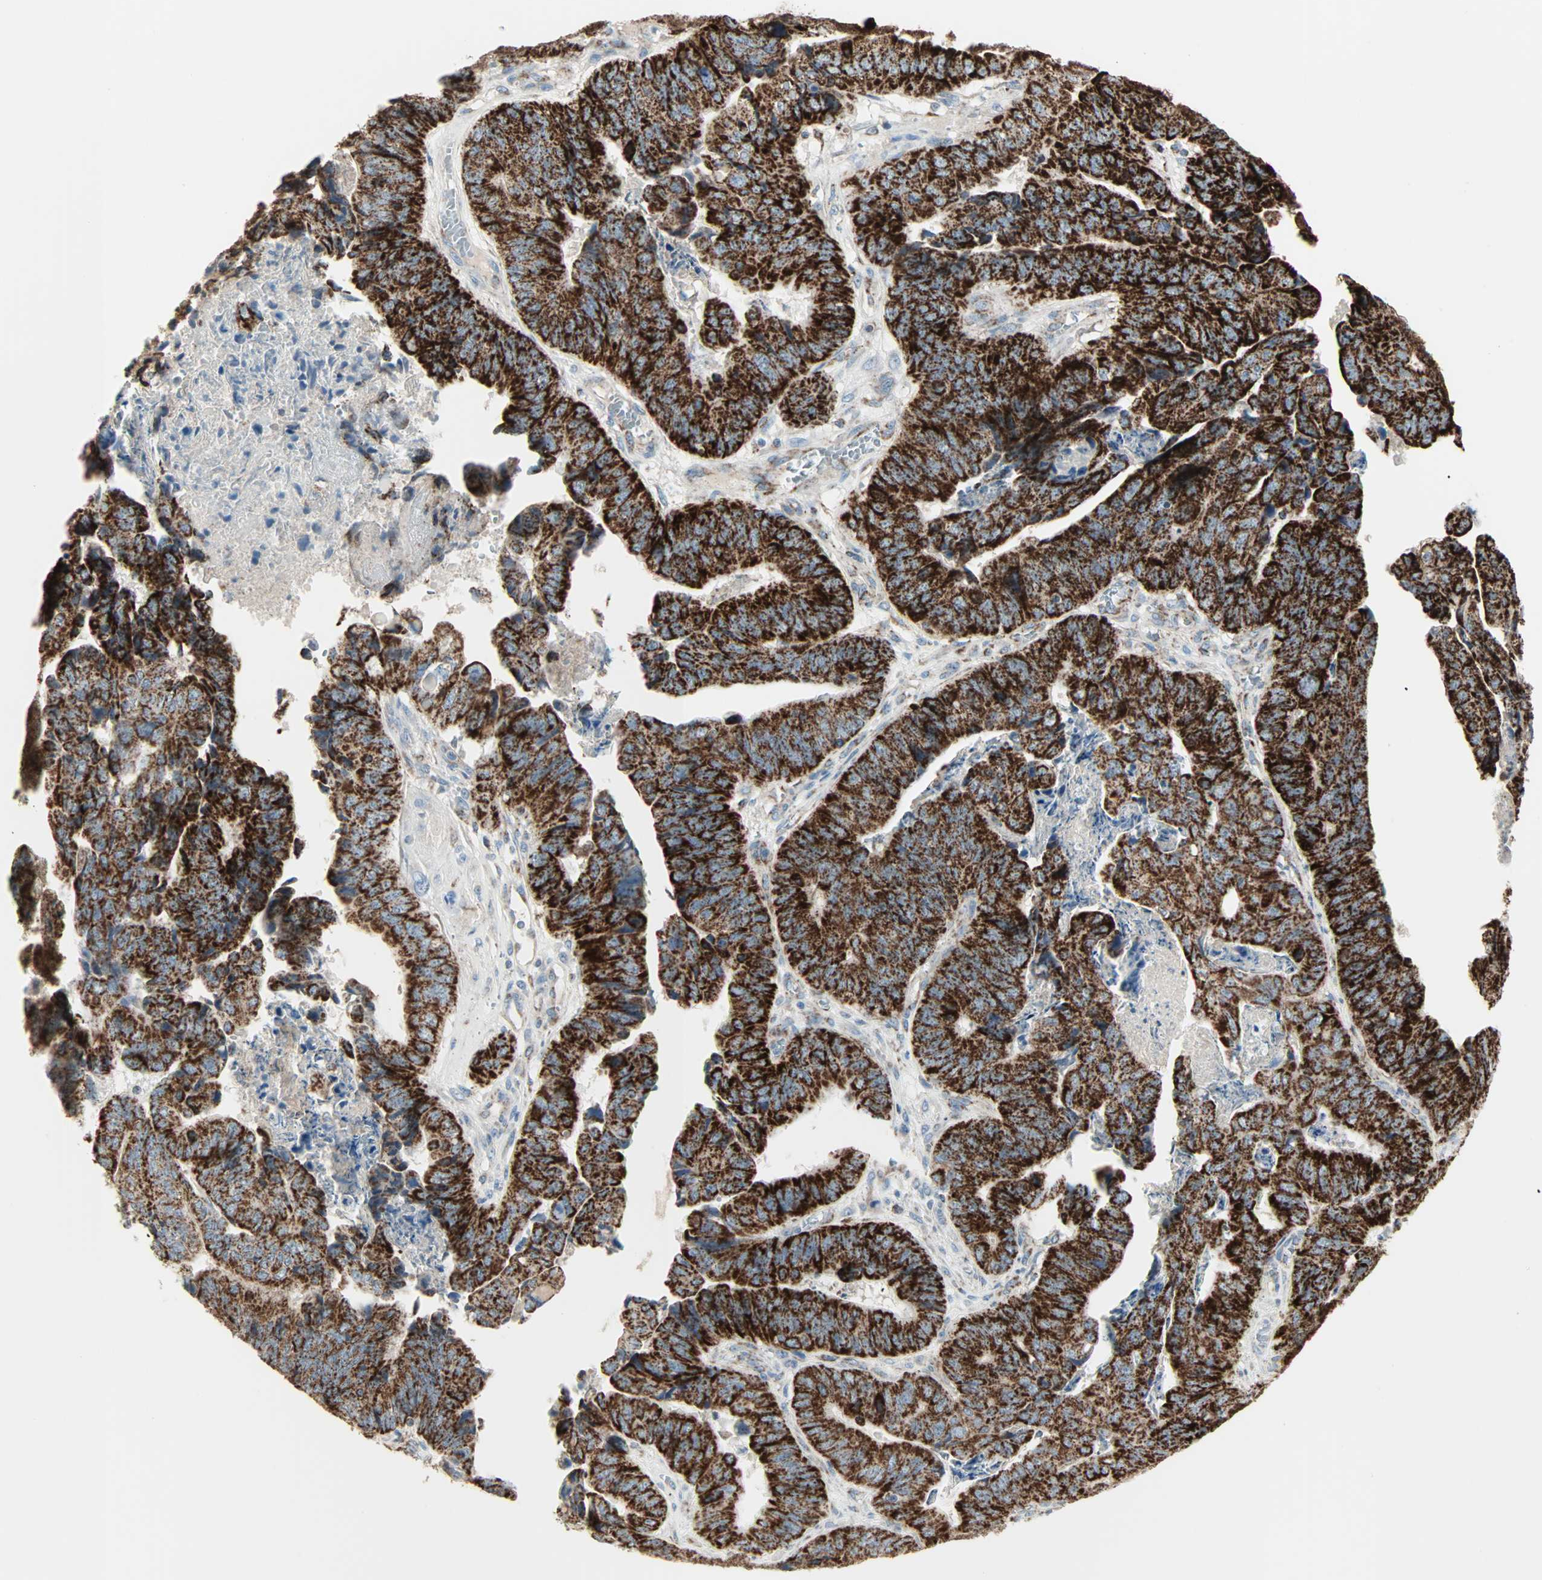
{"staining": {"intensity": "strong", "quantity": ">75%", "location": "cytoplasmic/membranous"}, "tissue": "stomach cancer", "cell_type": "Tumor cells", "image_type": "cancer", "snomed": [{"axis": "morphology", "description": "Adenocarcinoma, NOS"}, {"axis": "topography", "description": "Stomach, lower"}], "caption": "Human stomach adenocarcinoma stained with a brown dye shows strong cytoplasmic/membranous positive positivity in about >75% of tumor cells.", "gene": "IDH2", "patient": {"sex": "male", "age": 77}}